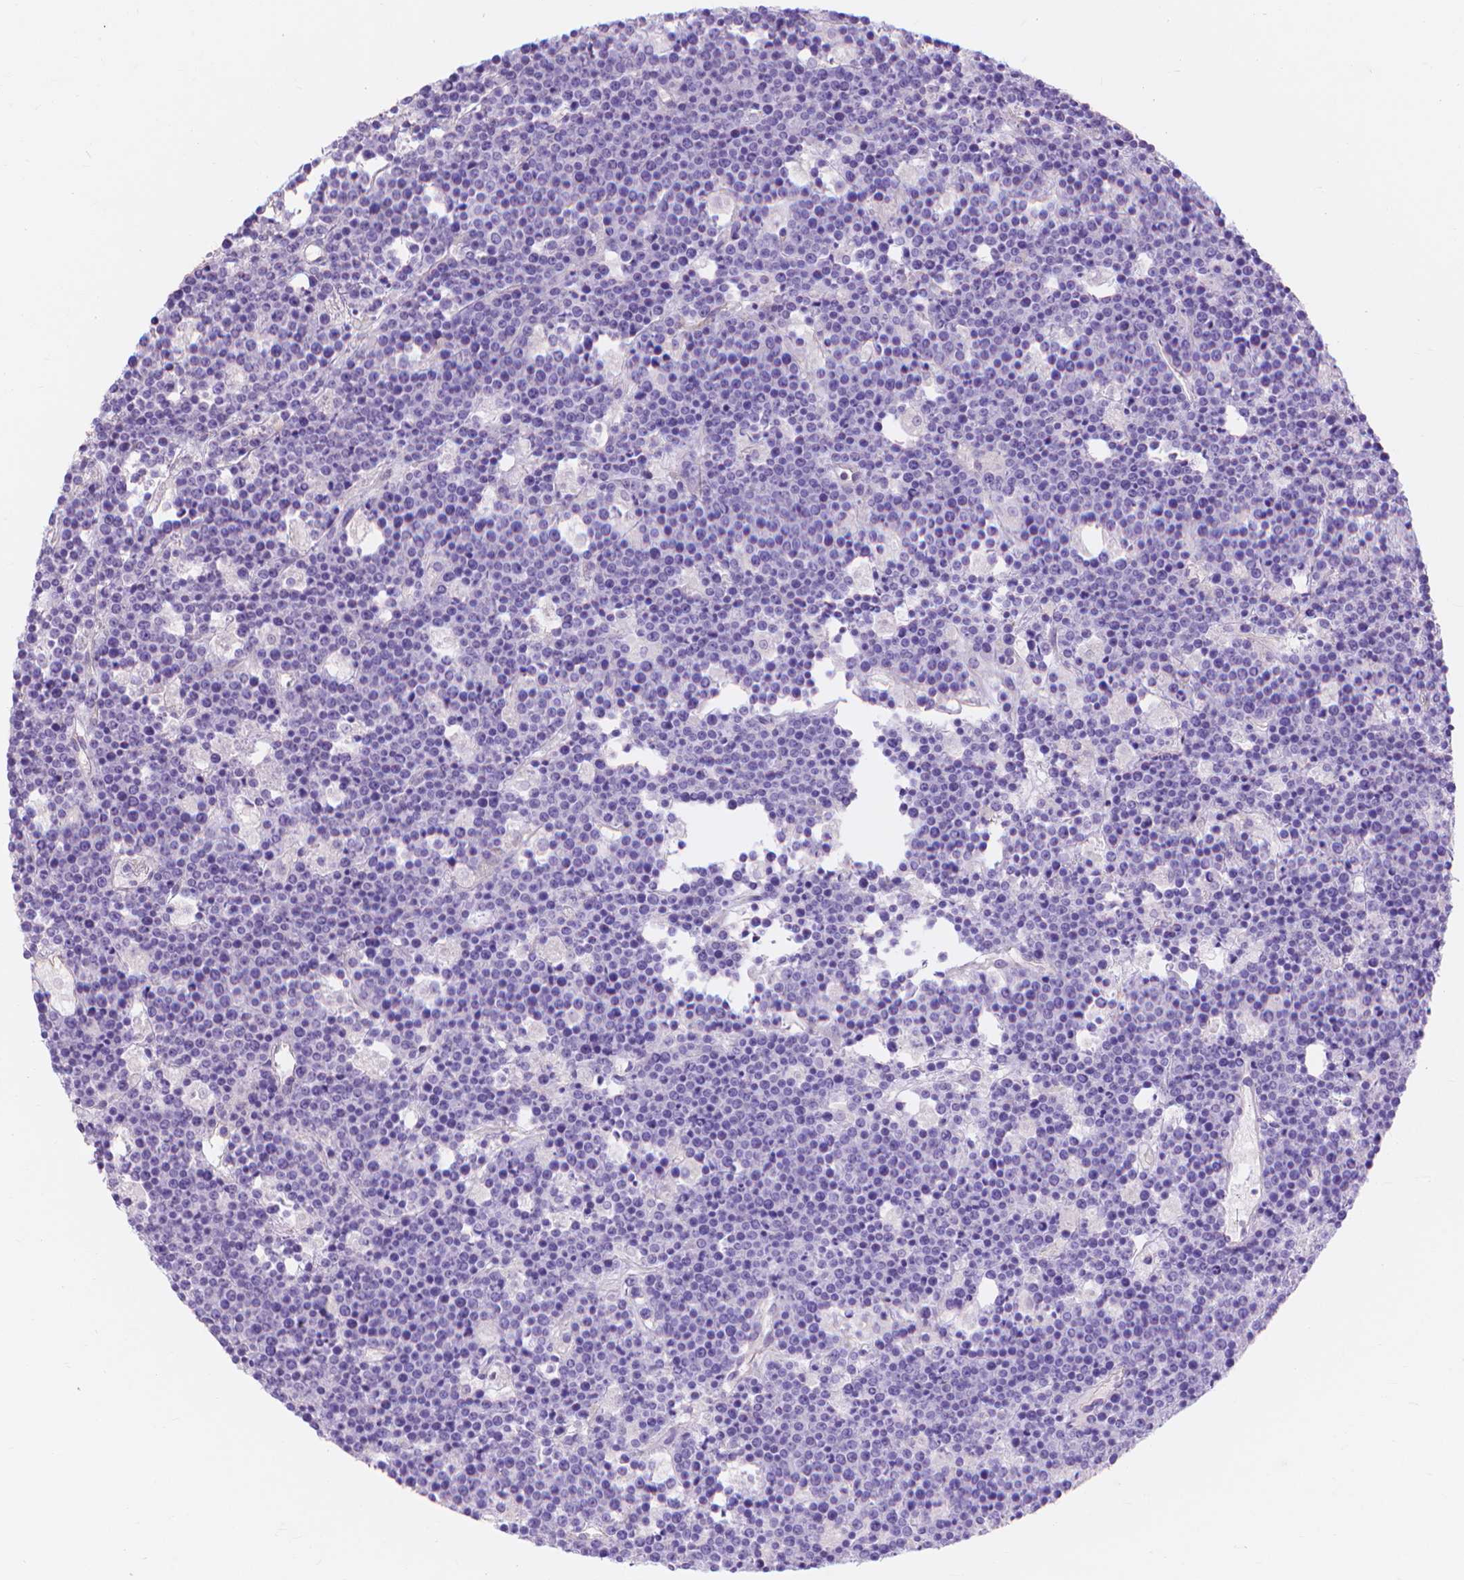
{"staining": {"intensity": "negative", "quantity": "none", "location": "none"}, "tissue": "lymphoma", "cell_type": "Tumor cells", "image_type": "cancer", "snomed": [{"axis": "morphology", "description": "Malignant lymphoma, non-Hodgkin's type, High grade"}, {"axis": "topography", "description": "Ovary"}], "caption": "High-grade malignant lymphoma, non-Hodgkin's type was stained to show a protein in brown. There is no significant expression in tumor cells.", "gene": "MBLAC1", "patient": {"sex": "female", "age": 56}}